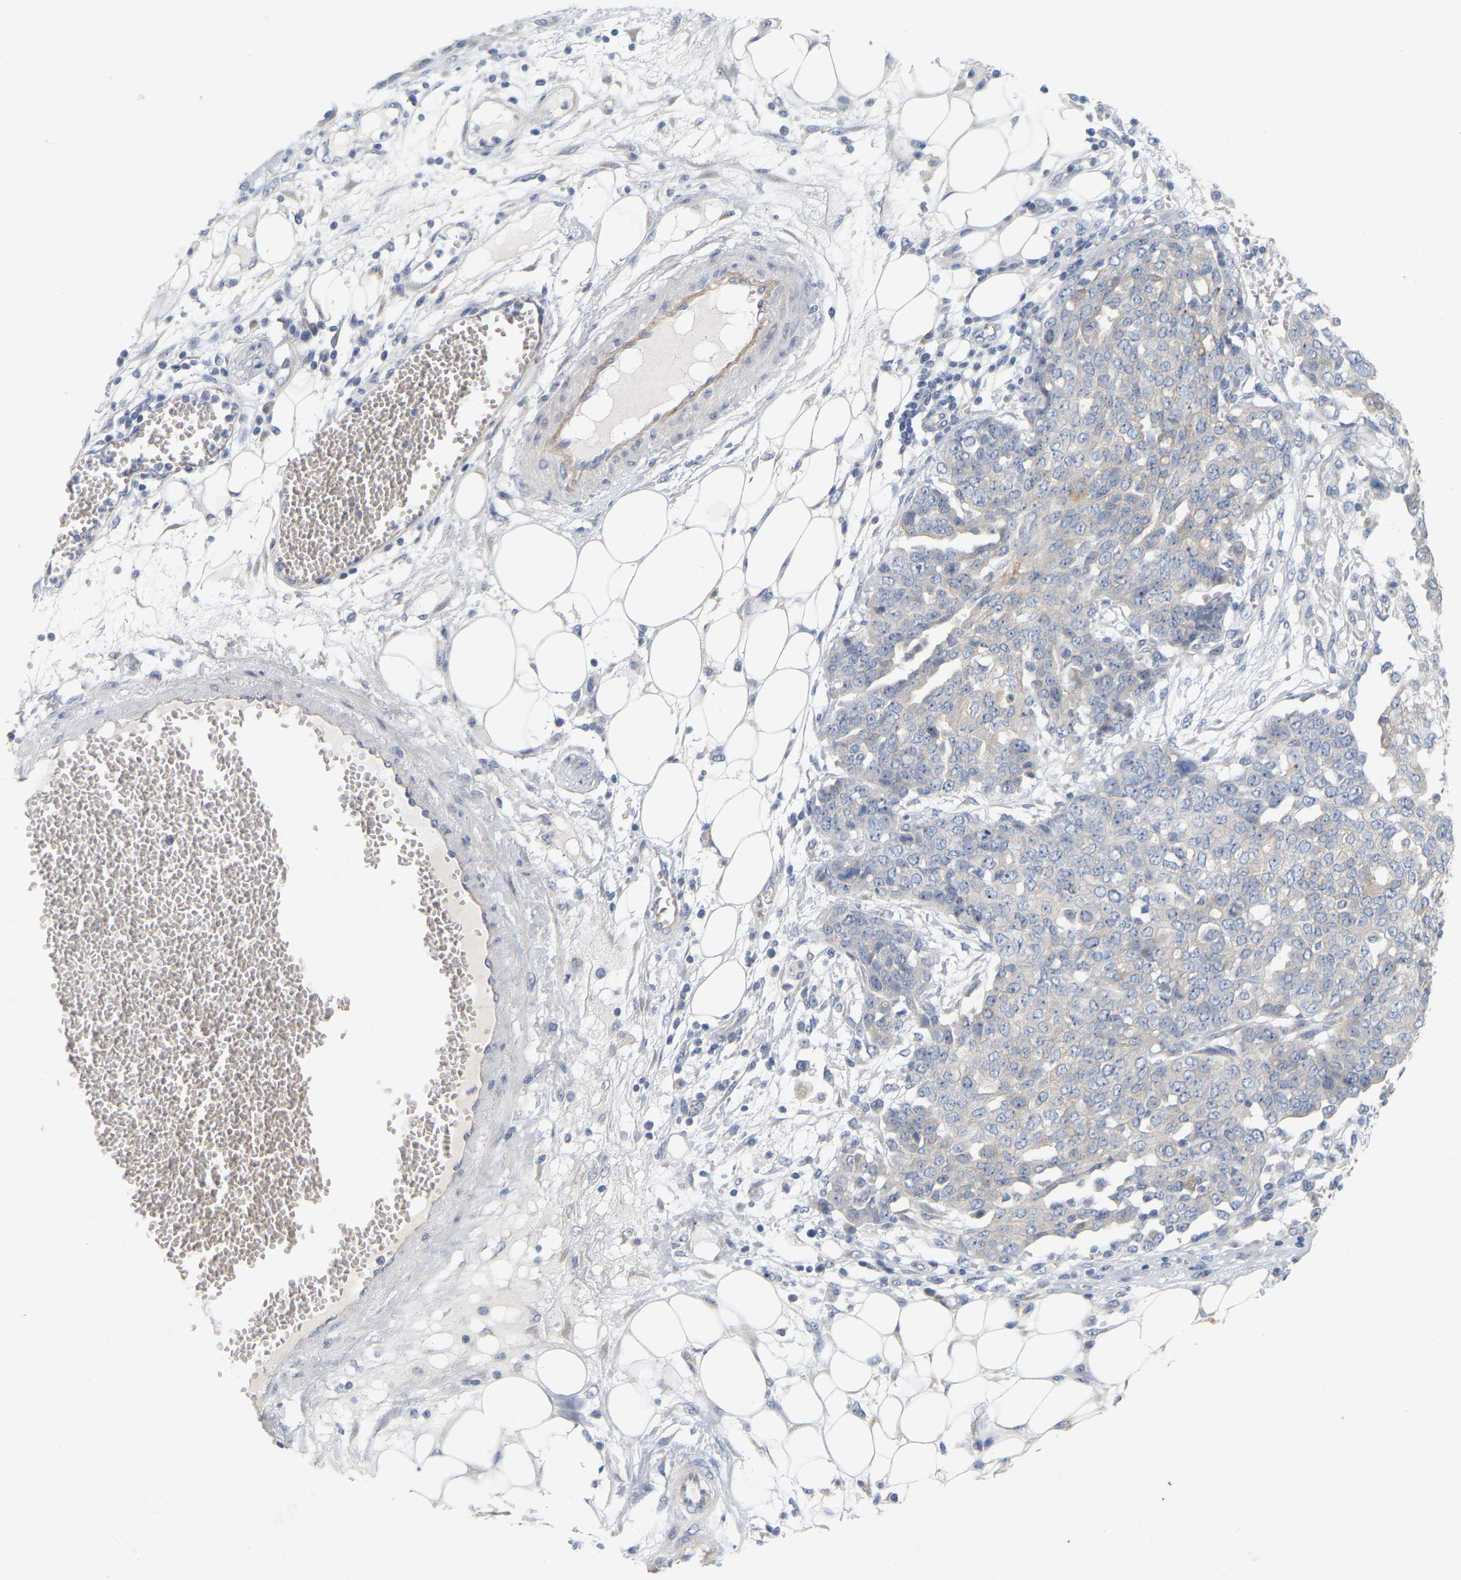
{"staining": {"intensity": "negative", "quantity": "none", "location": "none"}, "tissue": "ovarian cancer", "cell_type": "Tumor cells", "image_type": "cancer", "snomed": [{"axis": "morphology", "description": "Cystadenocarcinoma, serous, NOS"}, {"axis": "topography", "description": "Soft tissue"}, {"axis": "topography", "description": "Ovary"}], "caption": "Protein analysis of ovarian serous cystadenocarcinoma demonstrates no significant expression in tumor cells.", "gene": "MINDY4", "patient": {"sex": "female", "age": 57}}